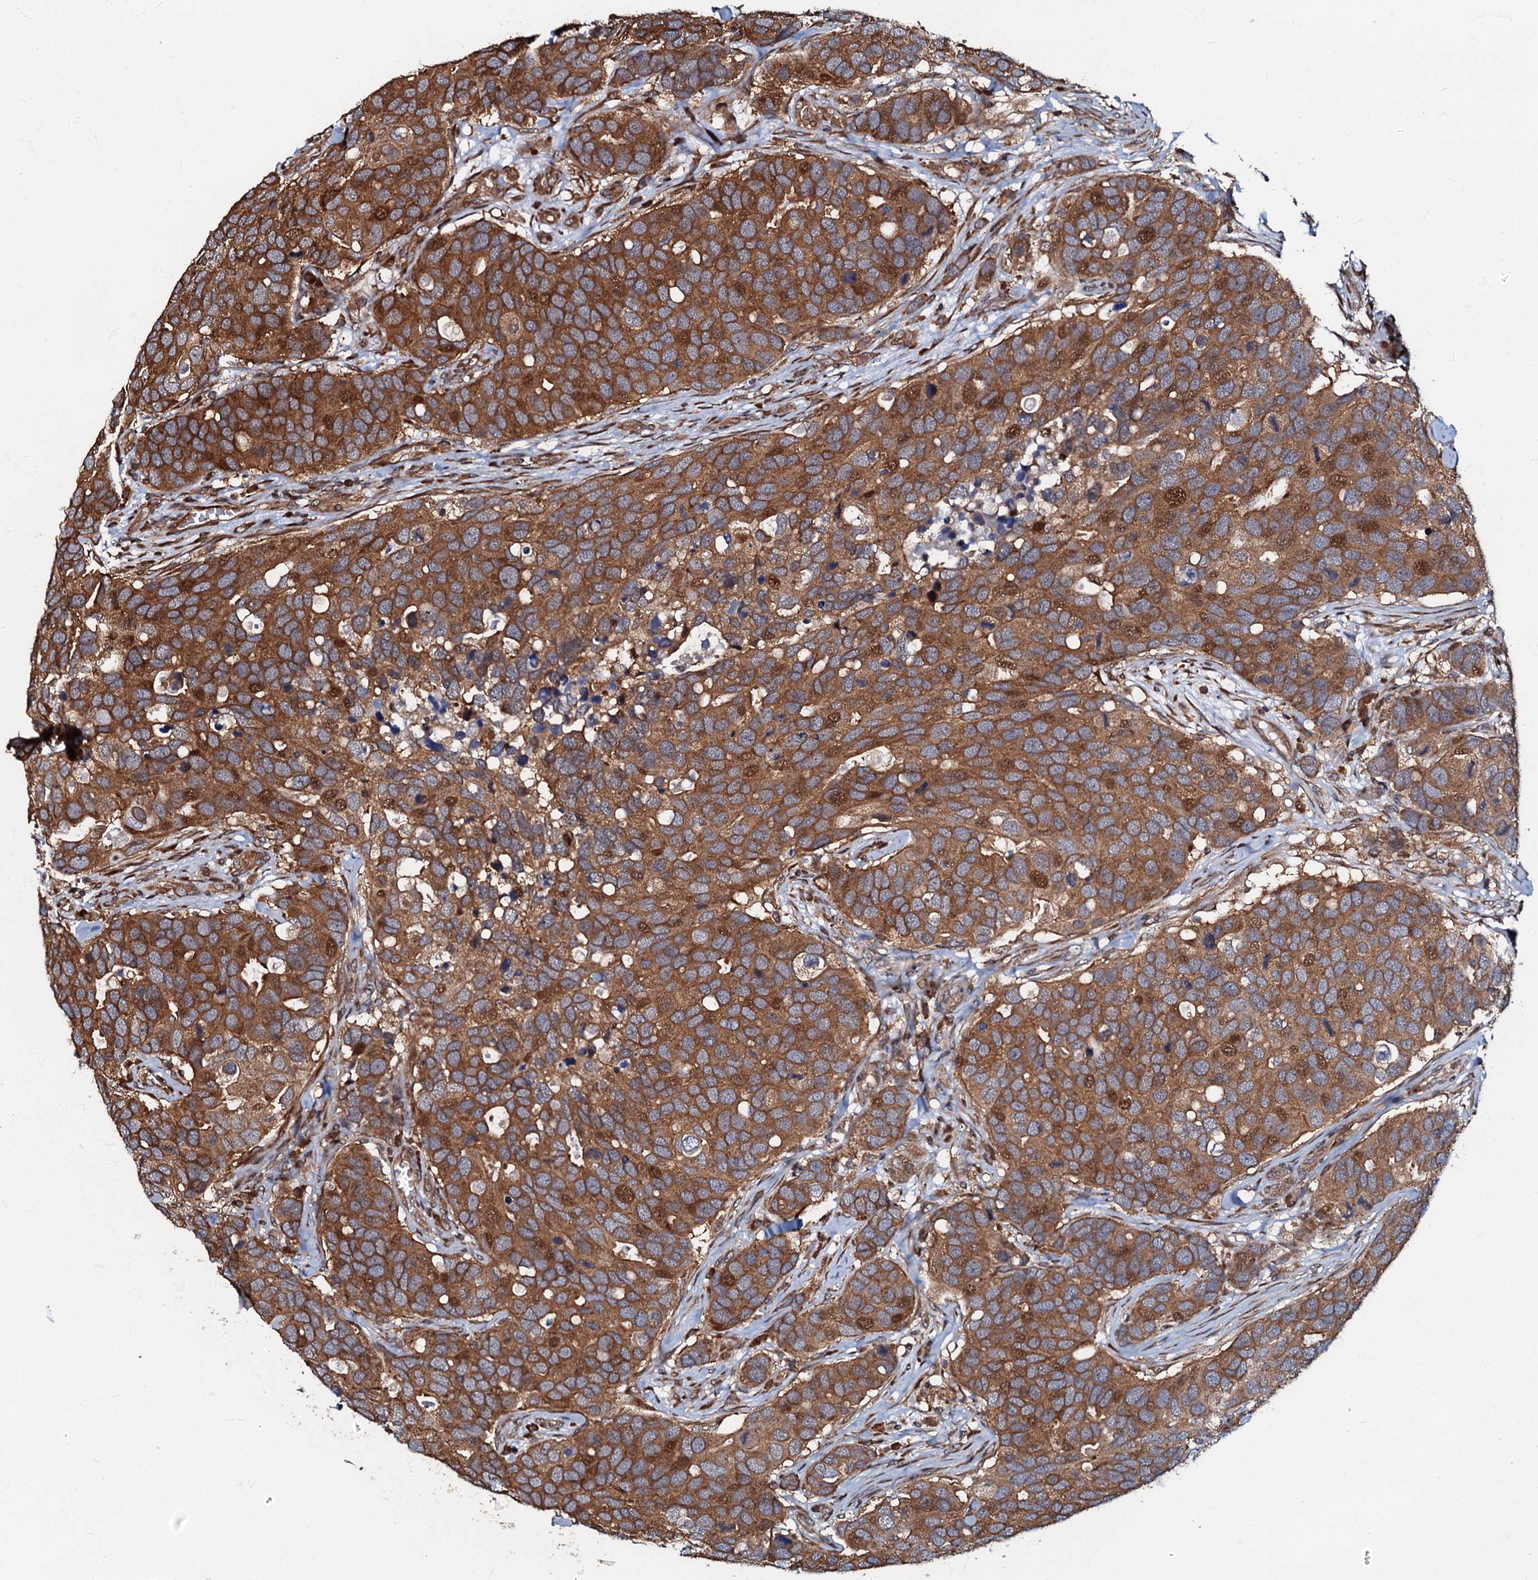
{"staining": {"intensity": "strong", "quantity": ">75%", "location": "cytoplasmic/membranous"}, "tissue": "breast cancer", "cell_type": "Tumor cells", "image_type": "cancer", "snomed": [{"axis": "morphology", "description": "Duct carcinoma"}, {"axis": "topography", "description": "Breast"}], "caption": "DAB (3,3'-diaminobenzidine) immunohistochemical staining of breast invasive ductal carcinoma reveals strong cytoplasmic/membranous protein staining in approximately >75% of tumor cells.", "gene": "OSBP", "patient": {"sex": "female", "age": 83}}